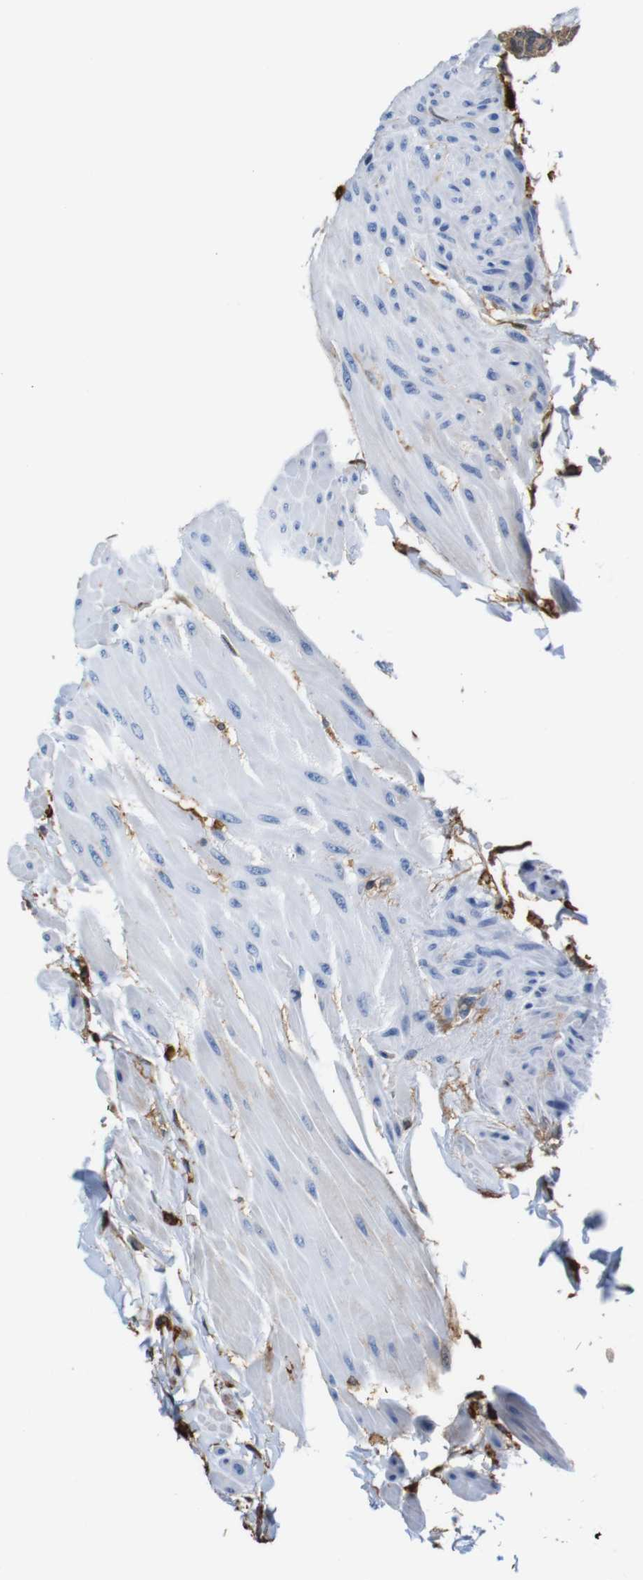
{"staining": {"intensity": "moderate", "quantity": ">75%", "location": "cytoplasmic/membranous"}, "tissue": "urinary bladder", "cell_type": "Urothelial cells", "image_type": "normal", "snomed": [{"axis": "morphology", "description": "Normal tissue, NOS"}, {"axis": "topography", "description": "Urinary bladder"}], "caption": "Brown immunohistochemical staining in unremarkable human urinary bladder shows moderate cytoplasmic/membranous positivity in about >75% of urothelial cells.", "gene": "ANXA1", "patient": {"sex": "female", "age": 79}}